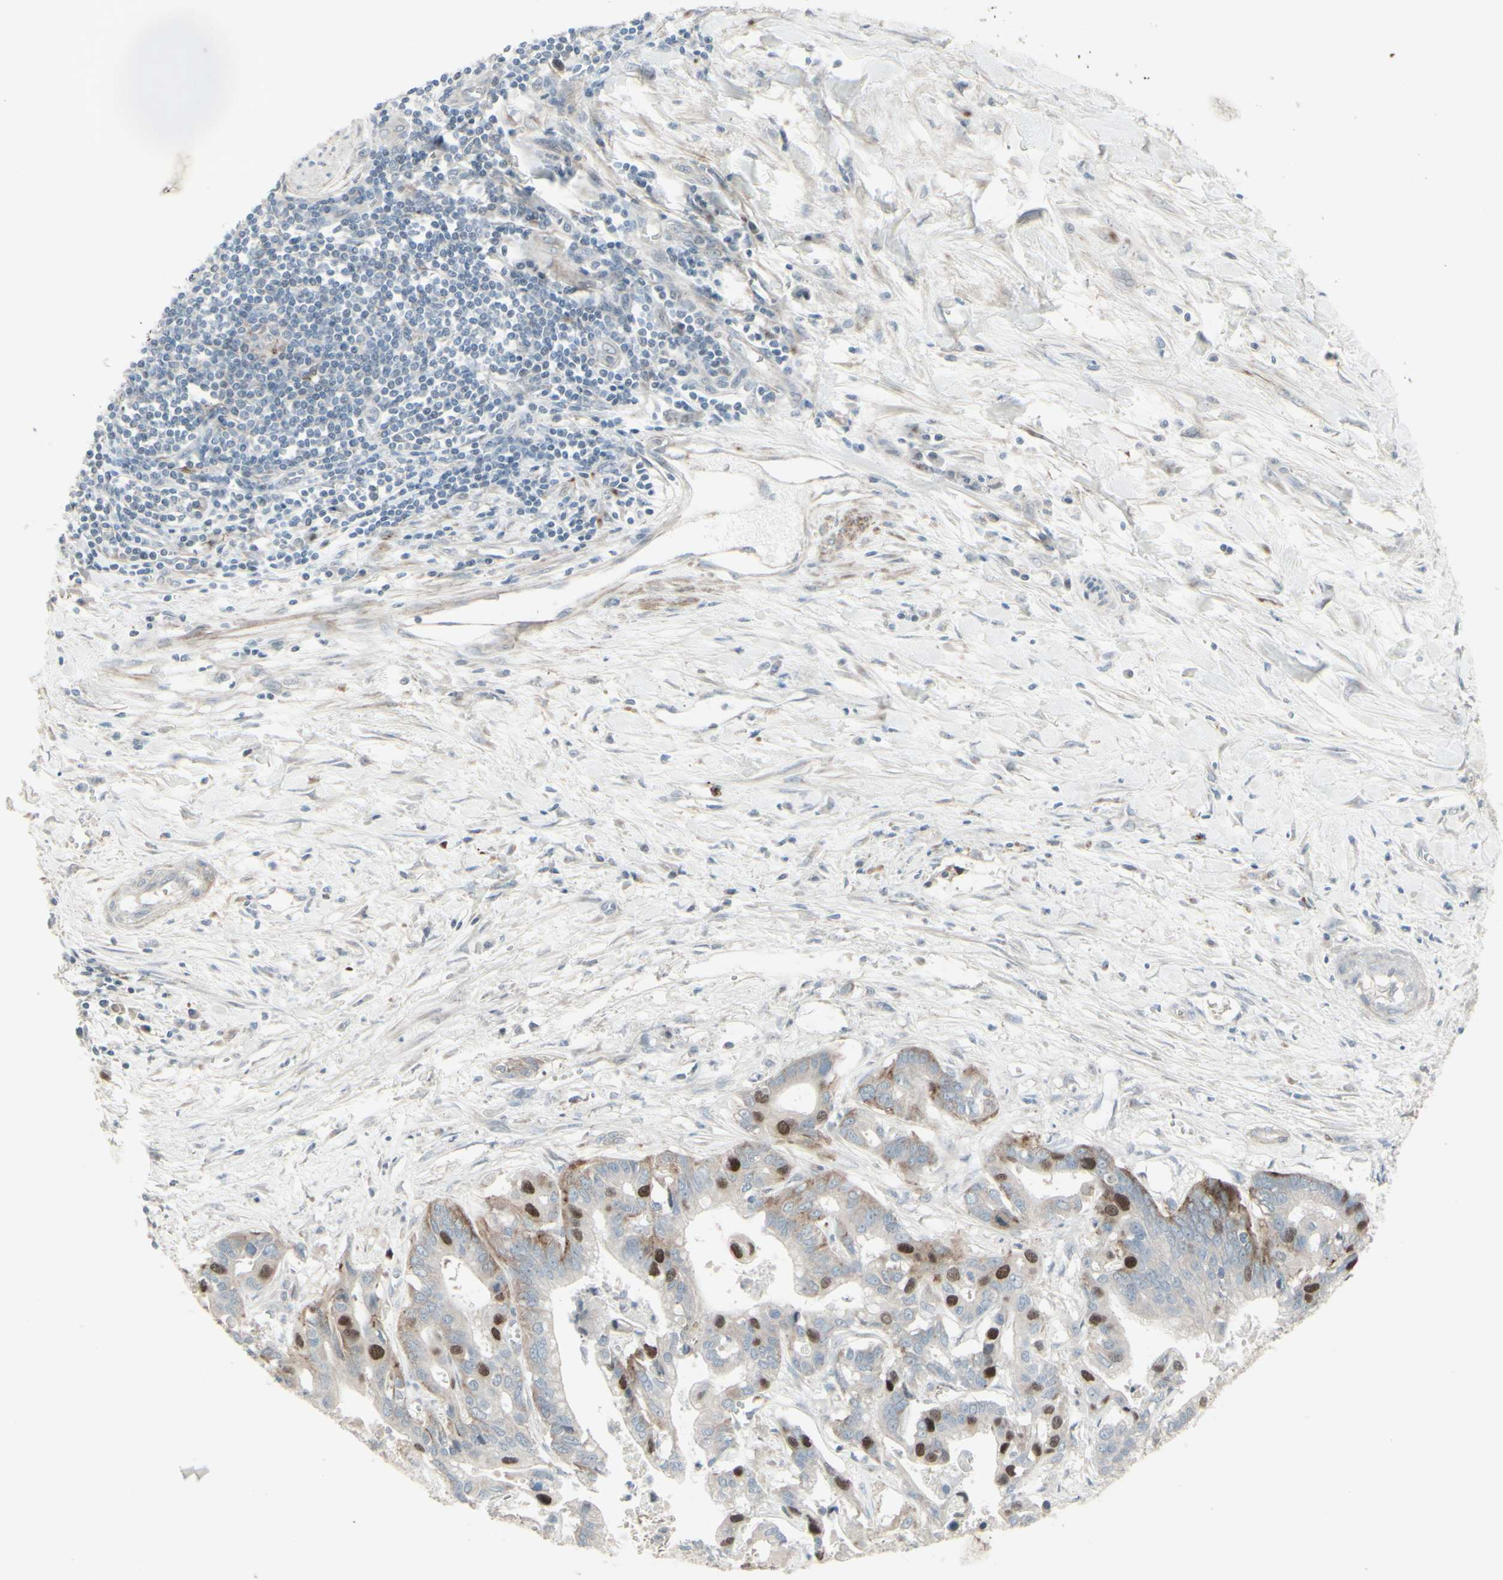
{"staining": {"intensity": "strong", "quantity": "25%-75%", "location": "nuclear"}, "tissue": "liver cancer", "cell_type": "Tumor cells", "image_type": "cancer", "snomed": [{"axis": "morphology", "description": "Cholangiocarcinoma"}, {"axis": "topography", "description": "Liver"}], "caption": "Liver cancer (cholangiocarcinoma) stained with a protein marker reveals strong staining in tumor cells.", "gene": "GMNN", "patient": {"sex": "female", "age": 65}}